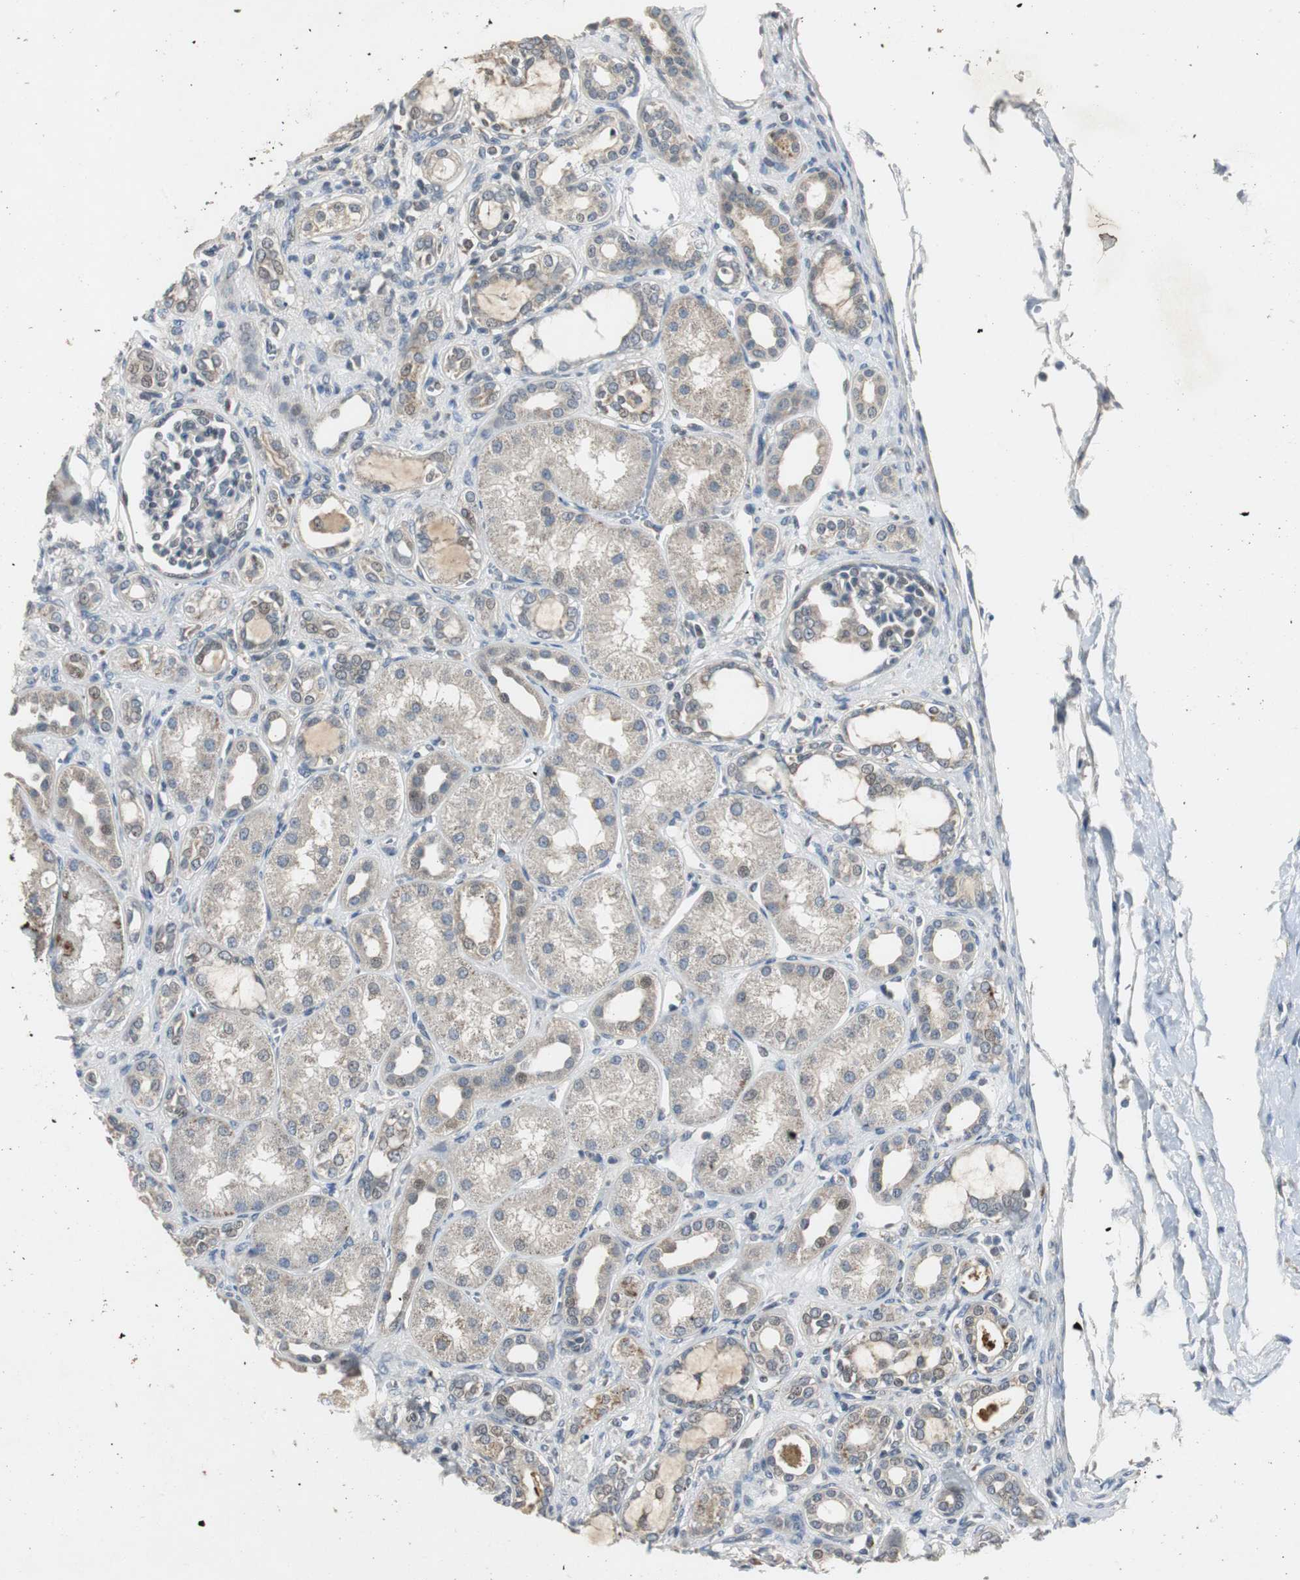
{"staining": {"intensity": "negative", "quantity": "none", "location": "none"}, "tissue": "kidney", "cell_type": "Cells in glomeruli", "image_type": "normal", "snomed": [{"axis": "morphology", "description": "Normal tissue, NOS"}, {"axis": "topography", "description": "Kidney"}], "caption": "A photomicrograph of human kidney is negative for staining in cells in glomeruli. (DAB (3,3'-diaminobenzidine) immunohistochemistry, high magnification).", "gene": "MYT1", "patient": {"sex": "male", "age": 7}}